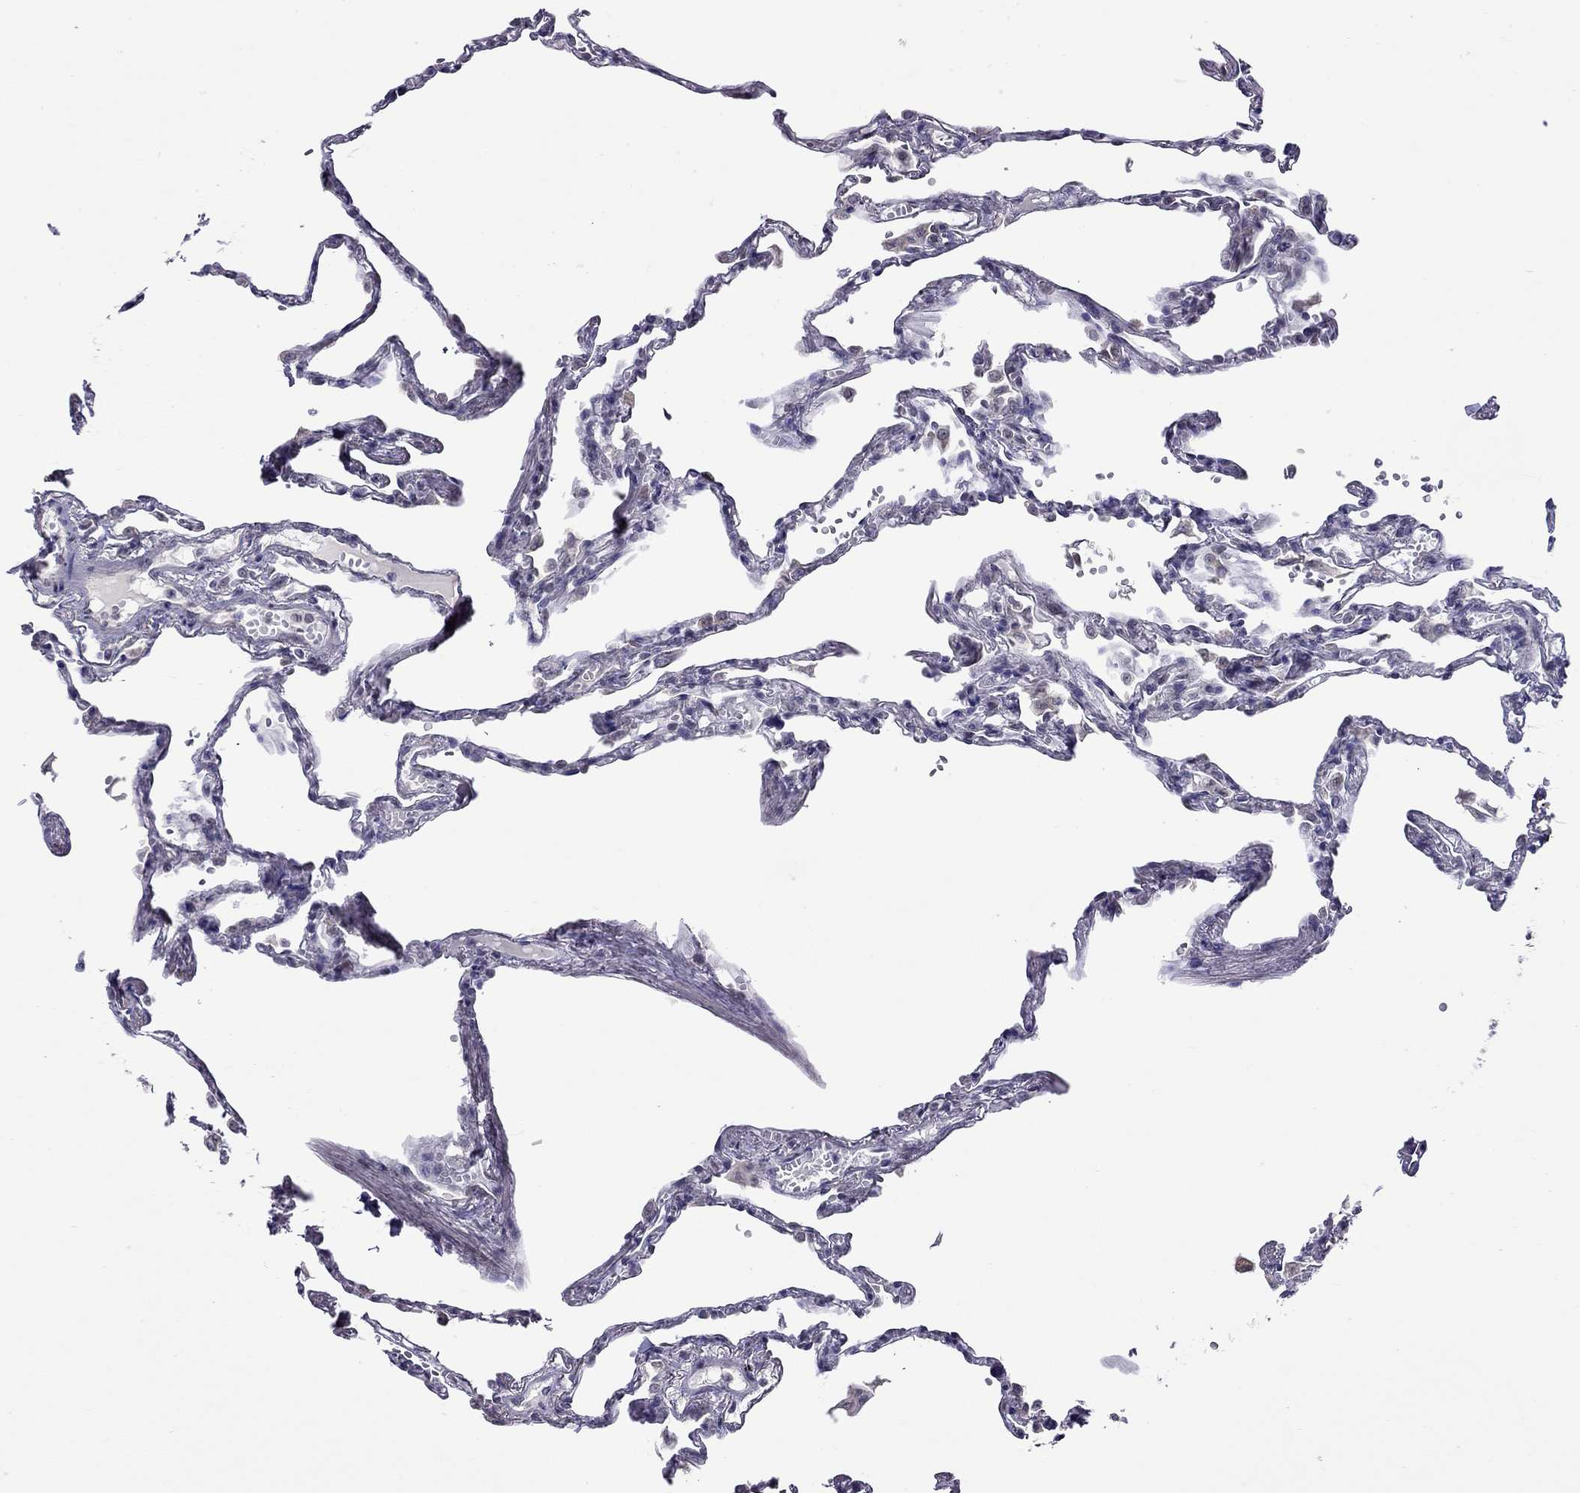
{"staining": {"intensity": "weak", "quantity": "<25%", "location": "nuclear"}, "tissue": "lung", "cell_type": "Alveolar cells", "image_type": "normal", "snomed": [{"axis": "morphology", "description": "Normal tissue, NOS"}, {"axis": "topography", "description": "Lung"}], "caption": "Alveolar cells show no significant expression in benign lung. Brightfield microscopy of IHC stained with DAB (3,3'-diaminobenzidine) (brown) and hematoxylin (blue), captured at high magnification.", "gene": "HES5", "patient": {"sex": "male", "age": 78}}